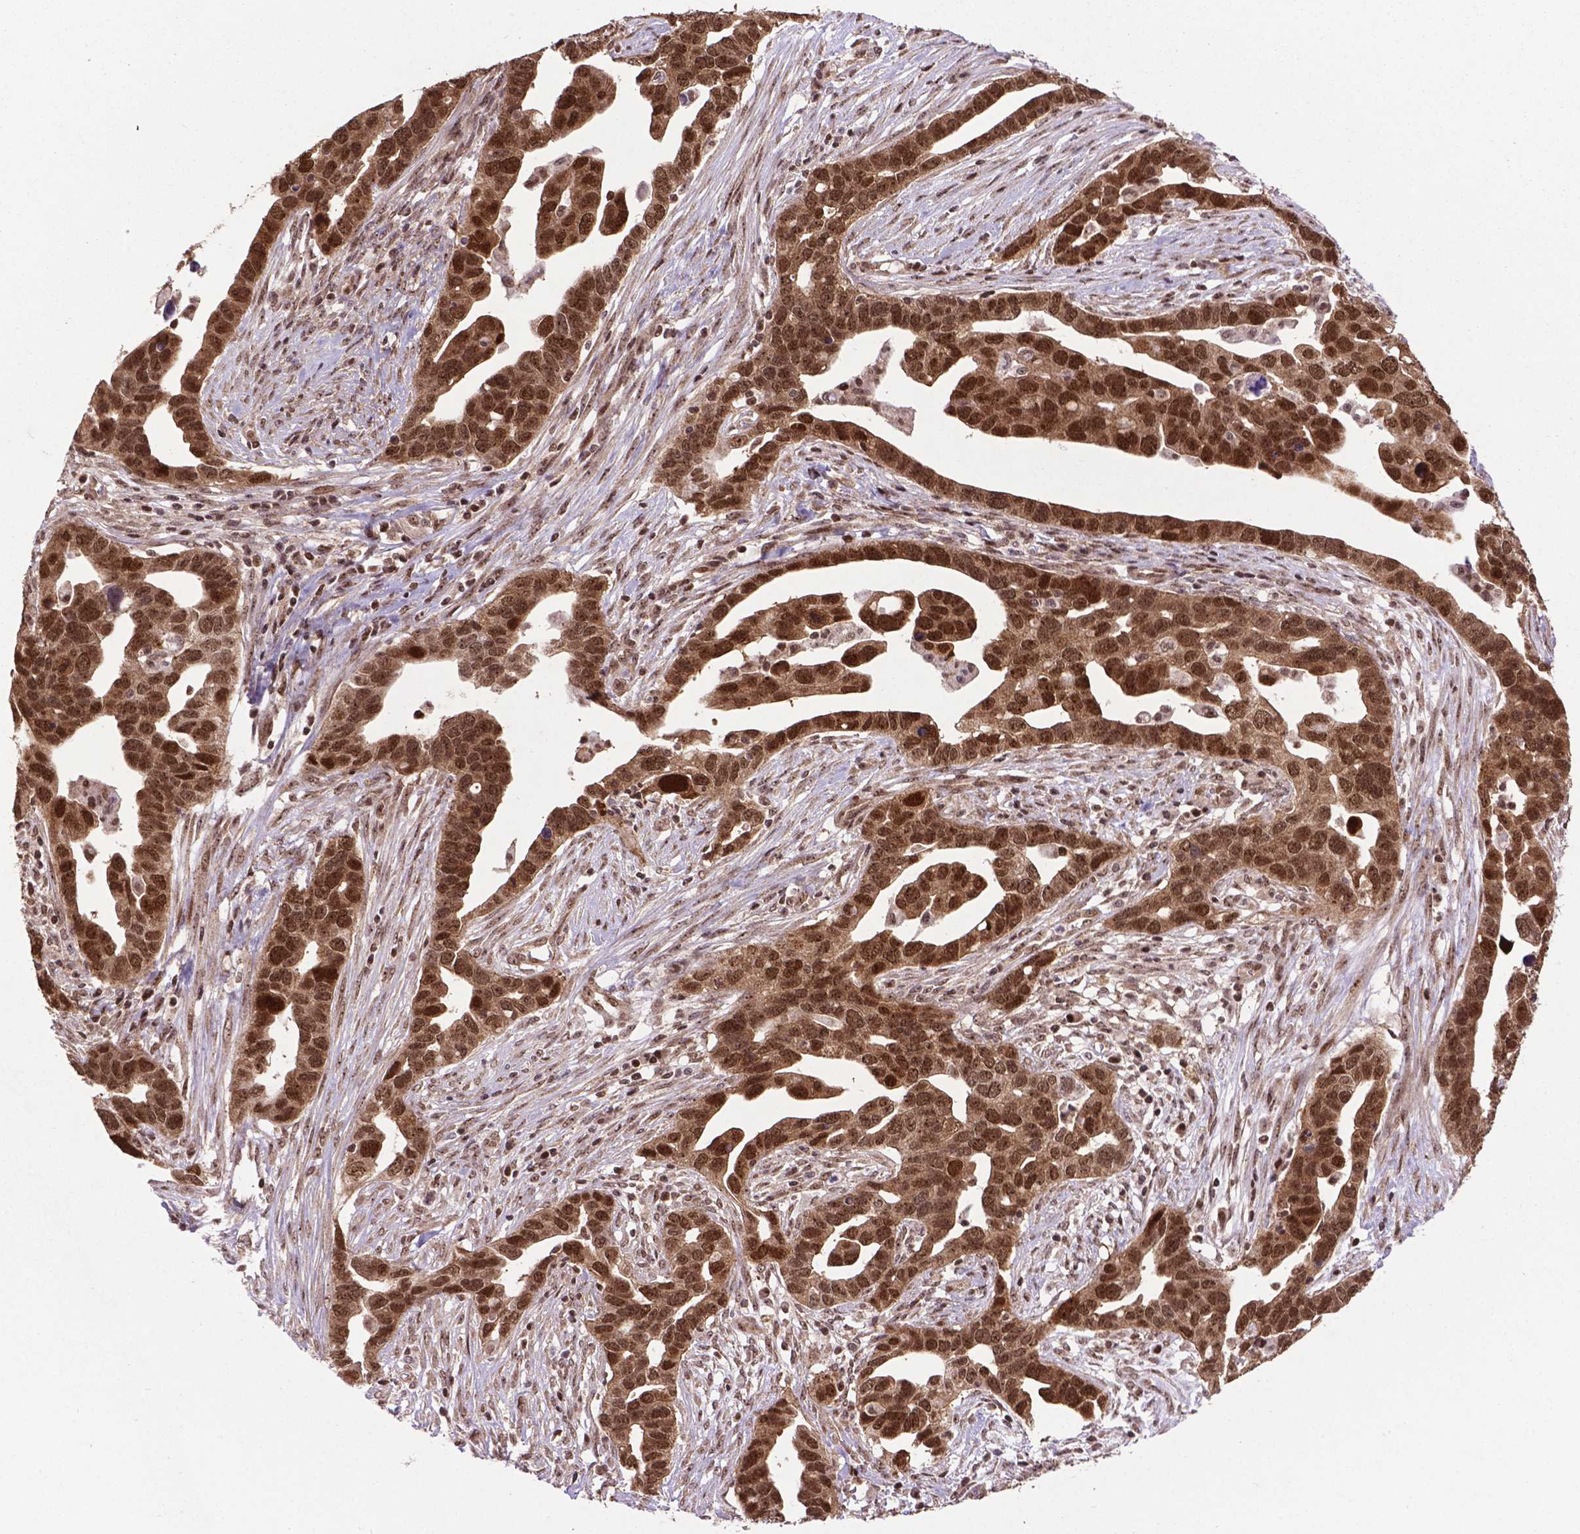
{"staining": {"intensity": "moderate", "quantity": ">75%", "location": "cytoplasmic/membranous,nuclear"}, "tissue": "ovarian cancer", "cell_type": "Tumor cells", "image_type": "cancer", "snomed": [{"axis": "morphology", "description": "Cystadenocarcinoma, serous, NOS"}, {"axis": "topography", "description": "Ovary"}], "caption": "Ovarian cancer tissue exhibits moderate cytoplasmic/membranous and nuclear staining in approximately >75% of tumor cells The protein of interest is shown in brown color, while the nuclei are stained blue.", "gene": "CSNK2A1", "patient": {"sex": "female", "age": 54}}